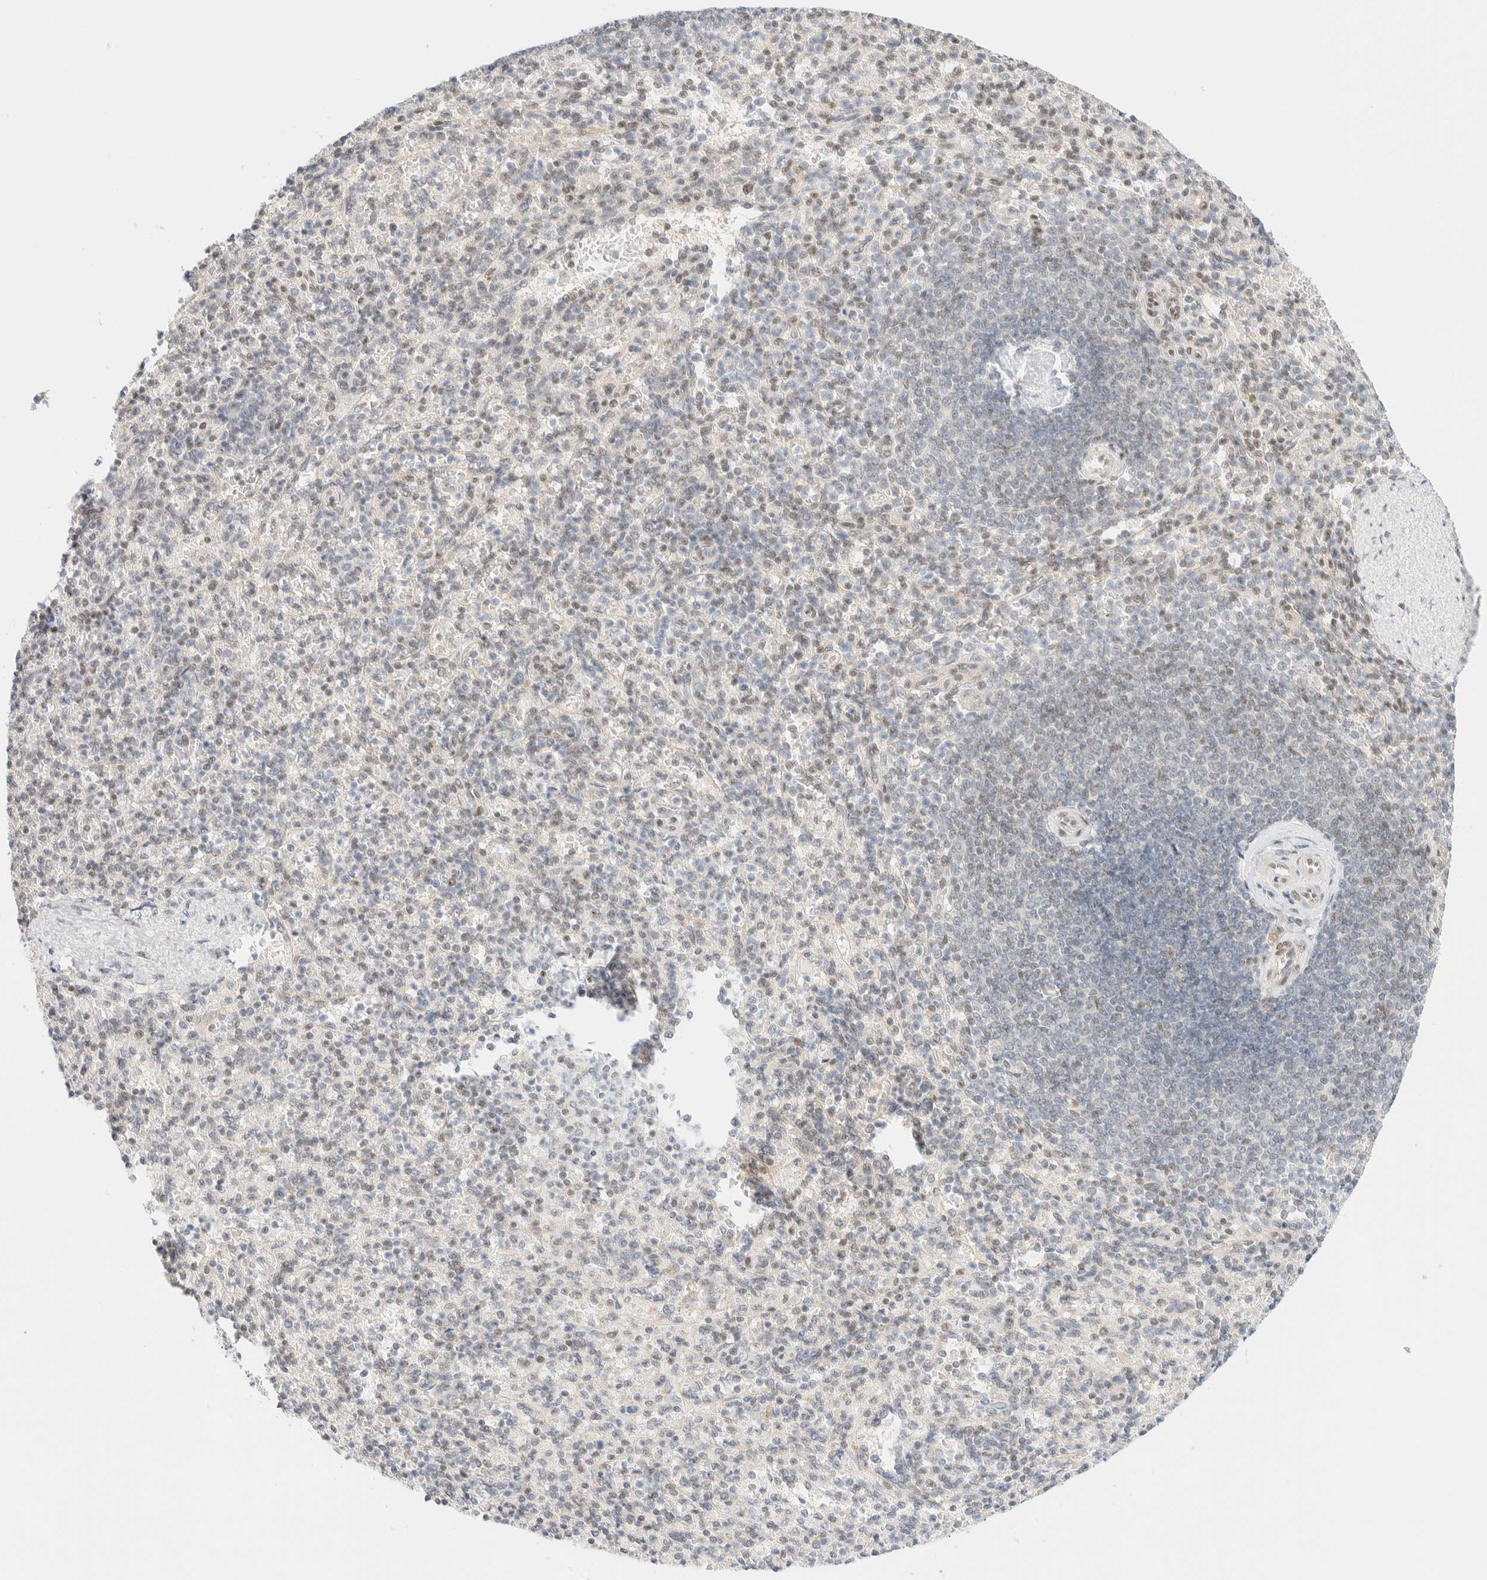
{"staining": {"intensity": "weak", "quantity": "<25%", "location": "nuclear"}, "tissue": "spleen", "cell_type": "Cells in red pulp", "image_type": "normal", "snomed": [{"axis": "morphology", "description": "Normal tissue, NOS"}, {"axis": "topography", "description": "Spleen"}], "caption": "Immunohistochemistry (IHC) photomicrograph of unremarkable spleen: spleen stained with DAB (3,3'-diaminobenzidine) displays no significant protein positivity in cells in red pulp. (Brightfield microscopy of DAB IHC at high magnification).", "gene": "PYGO2", "patient": {"sex": "female", "age": 74}}